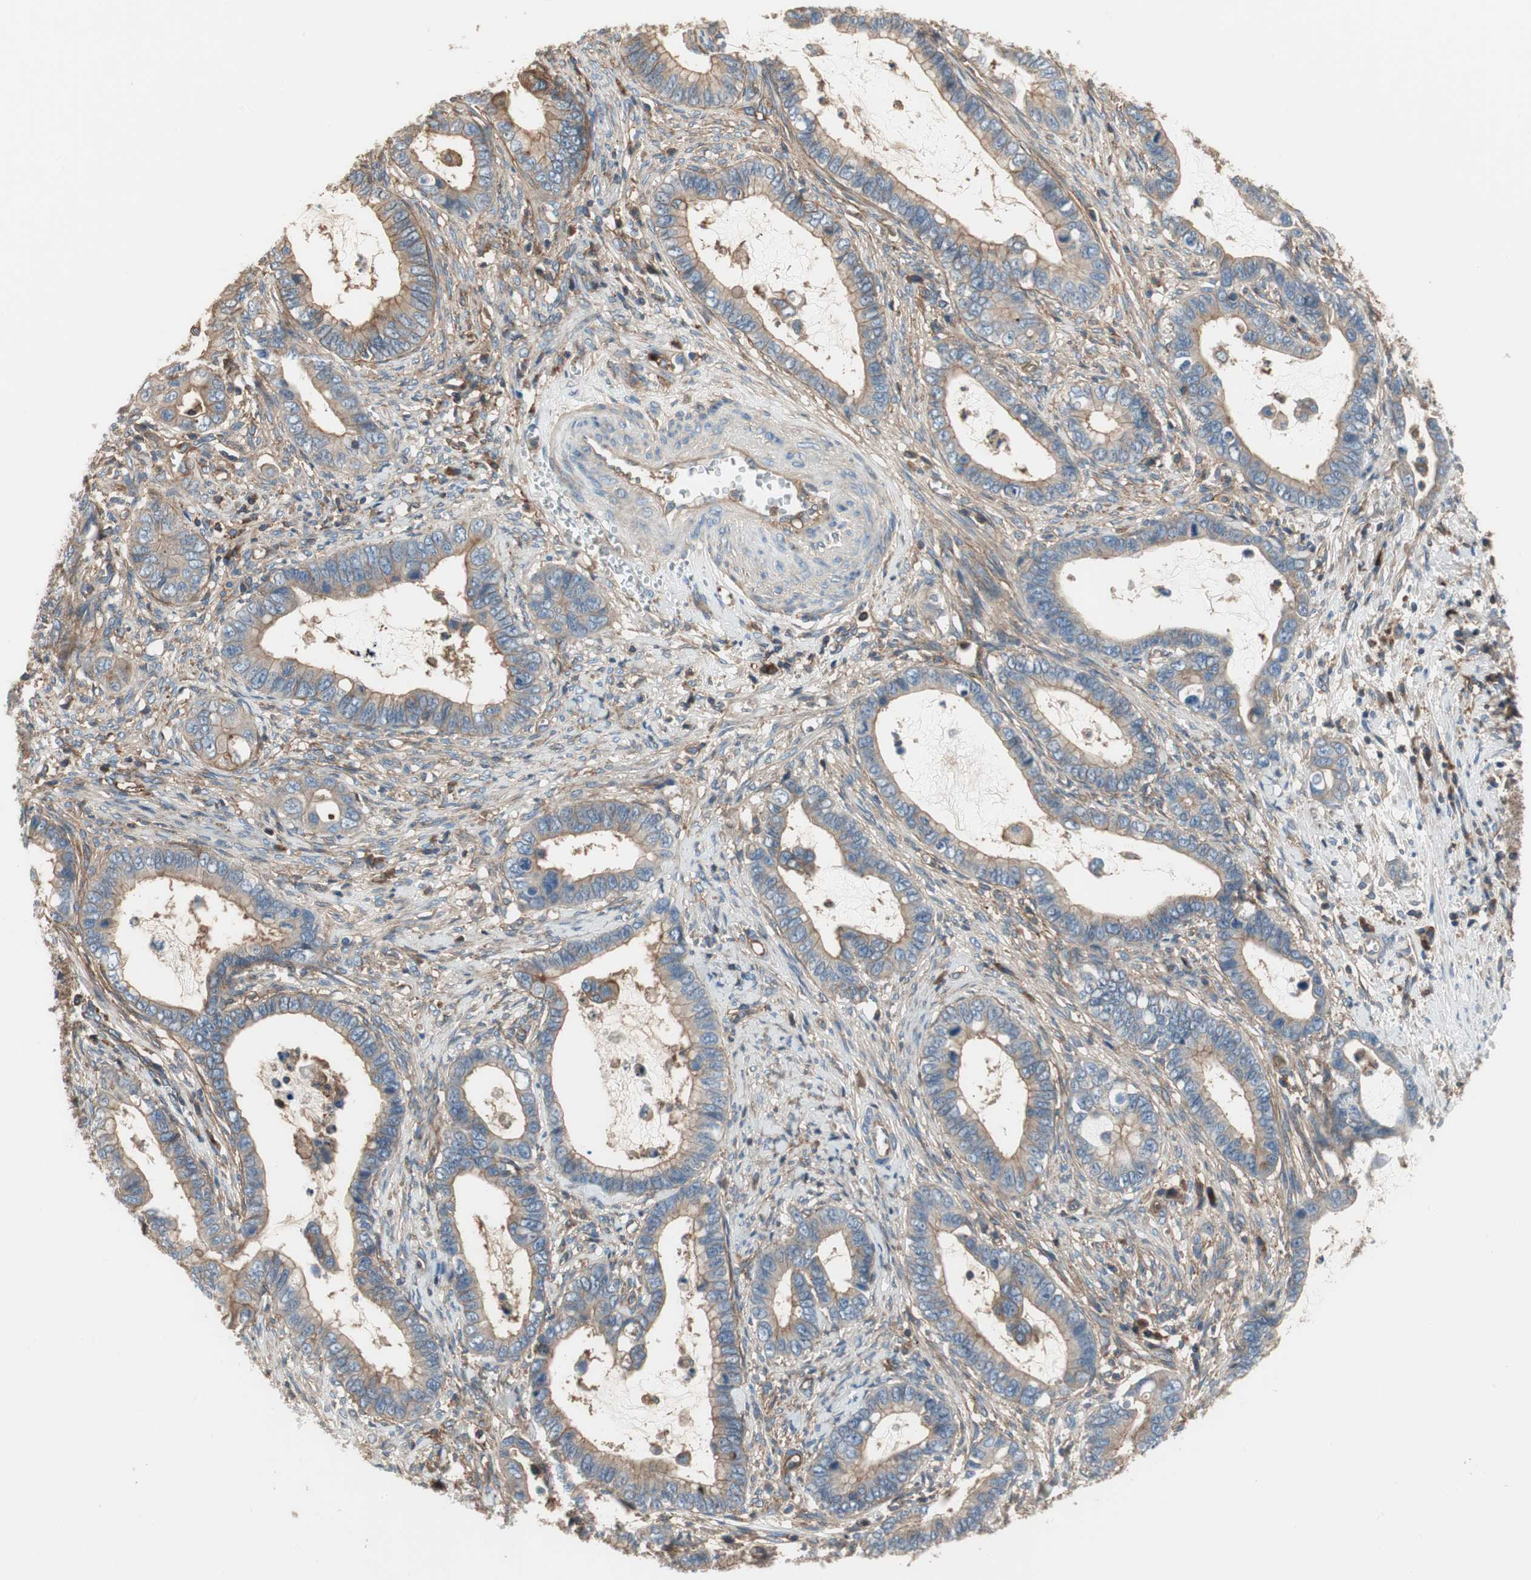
{"staining": {"intensity": "moderate", "quantity": "25%-75%", "location": "cytoplasmic/membranous"}, "tissue": "cervical cancer", "cell_type": "Tumor cells", "image_type": "cancer", "snomed": [{"axis": "morphology", "description": "Adenocarcinoma, NOS"}, {"axis": "topography", "description": "Cervix"}], "caption": "High-magnification brightfield microscopy of cervical adenocarcinoma stained with DAB (brown) and counterstained with hematoxylin (blue). tumor cells exhibit moderate cytoplasmic/membranous staining is identified in approximately25%-75% of cells. The staining was performed using DAB, with brown indicating positive protein expression. Nuclei are stained blue with hematoxylin.", "gene": "IL1RL1", "patient": {"sex": "female", "age": 44}}